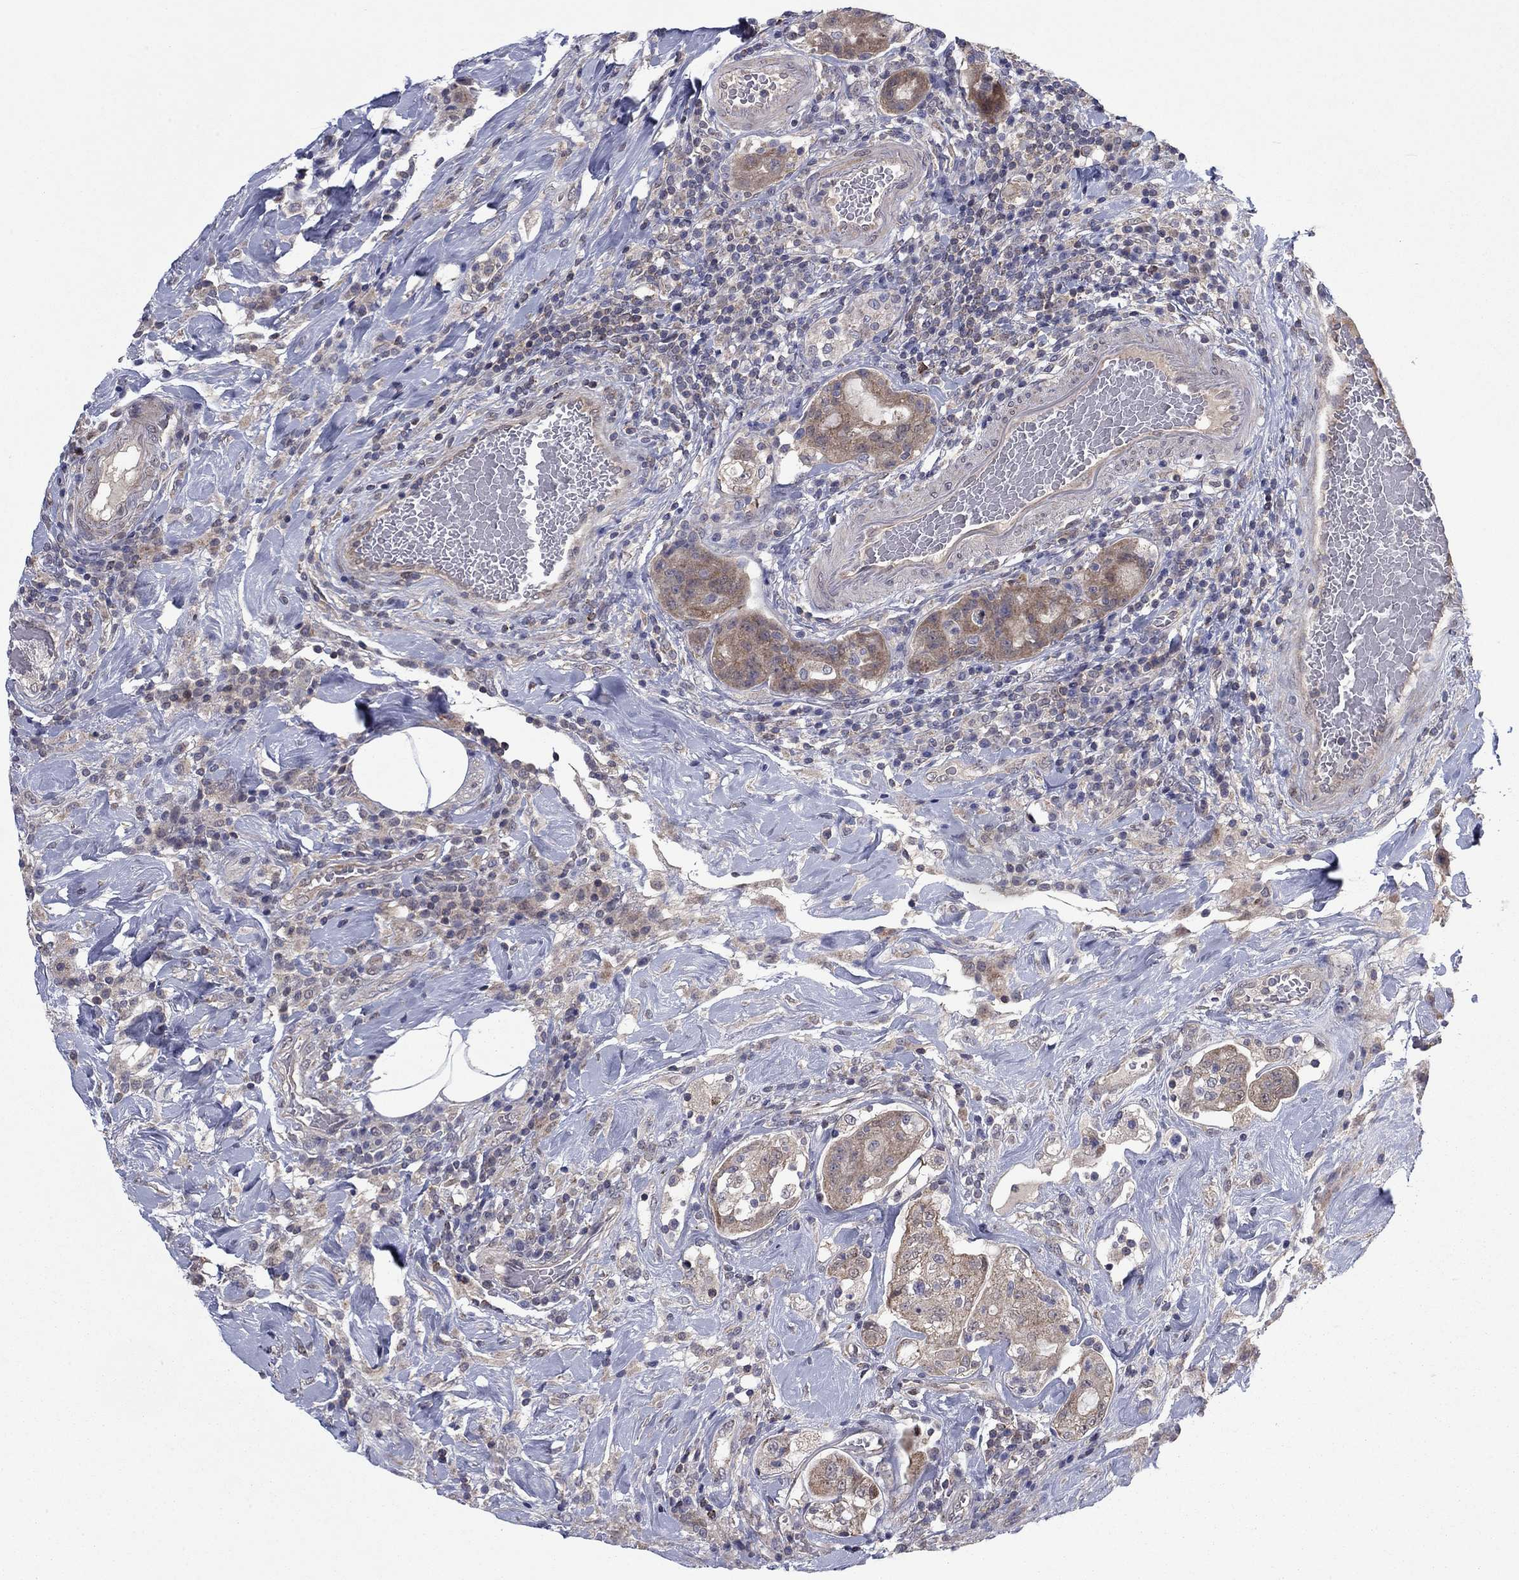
{"staining": {"intensity": "moderate", "quantity": "25%-75%", "location": "cytoplasmic/membranous"}, "tissue": "colorectal cancer", "cell_type": "Tumor cells", "image_type": "cancer", "snomed": [{"axis": "morphology", "description": "Adenocarcinoma, NOS"}, {"axis": "topography", "description": "Colon"}], "caption": "Colorectal adenocarcinoma was stained to show a protein in brown. There is medium levels of moderate cytoplasmic/membranous expression in approximately 25%-75% of tumor cells. (DAB IHC with brightfield microscopy, high magnification).", "gene": "GRHPR", "patient": {"sex": "female", "age": 69}}